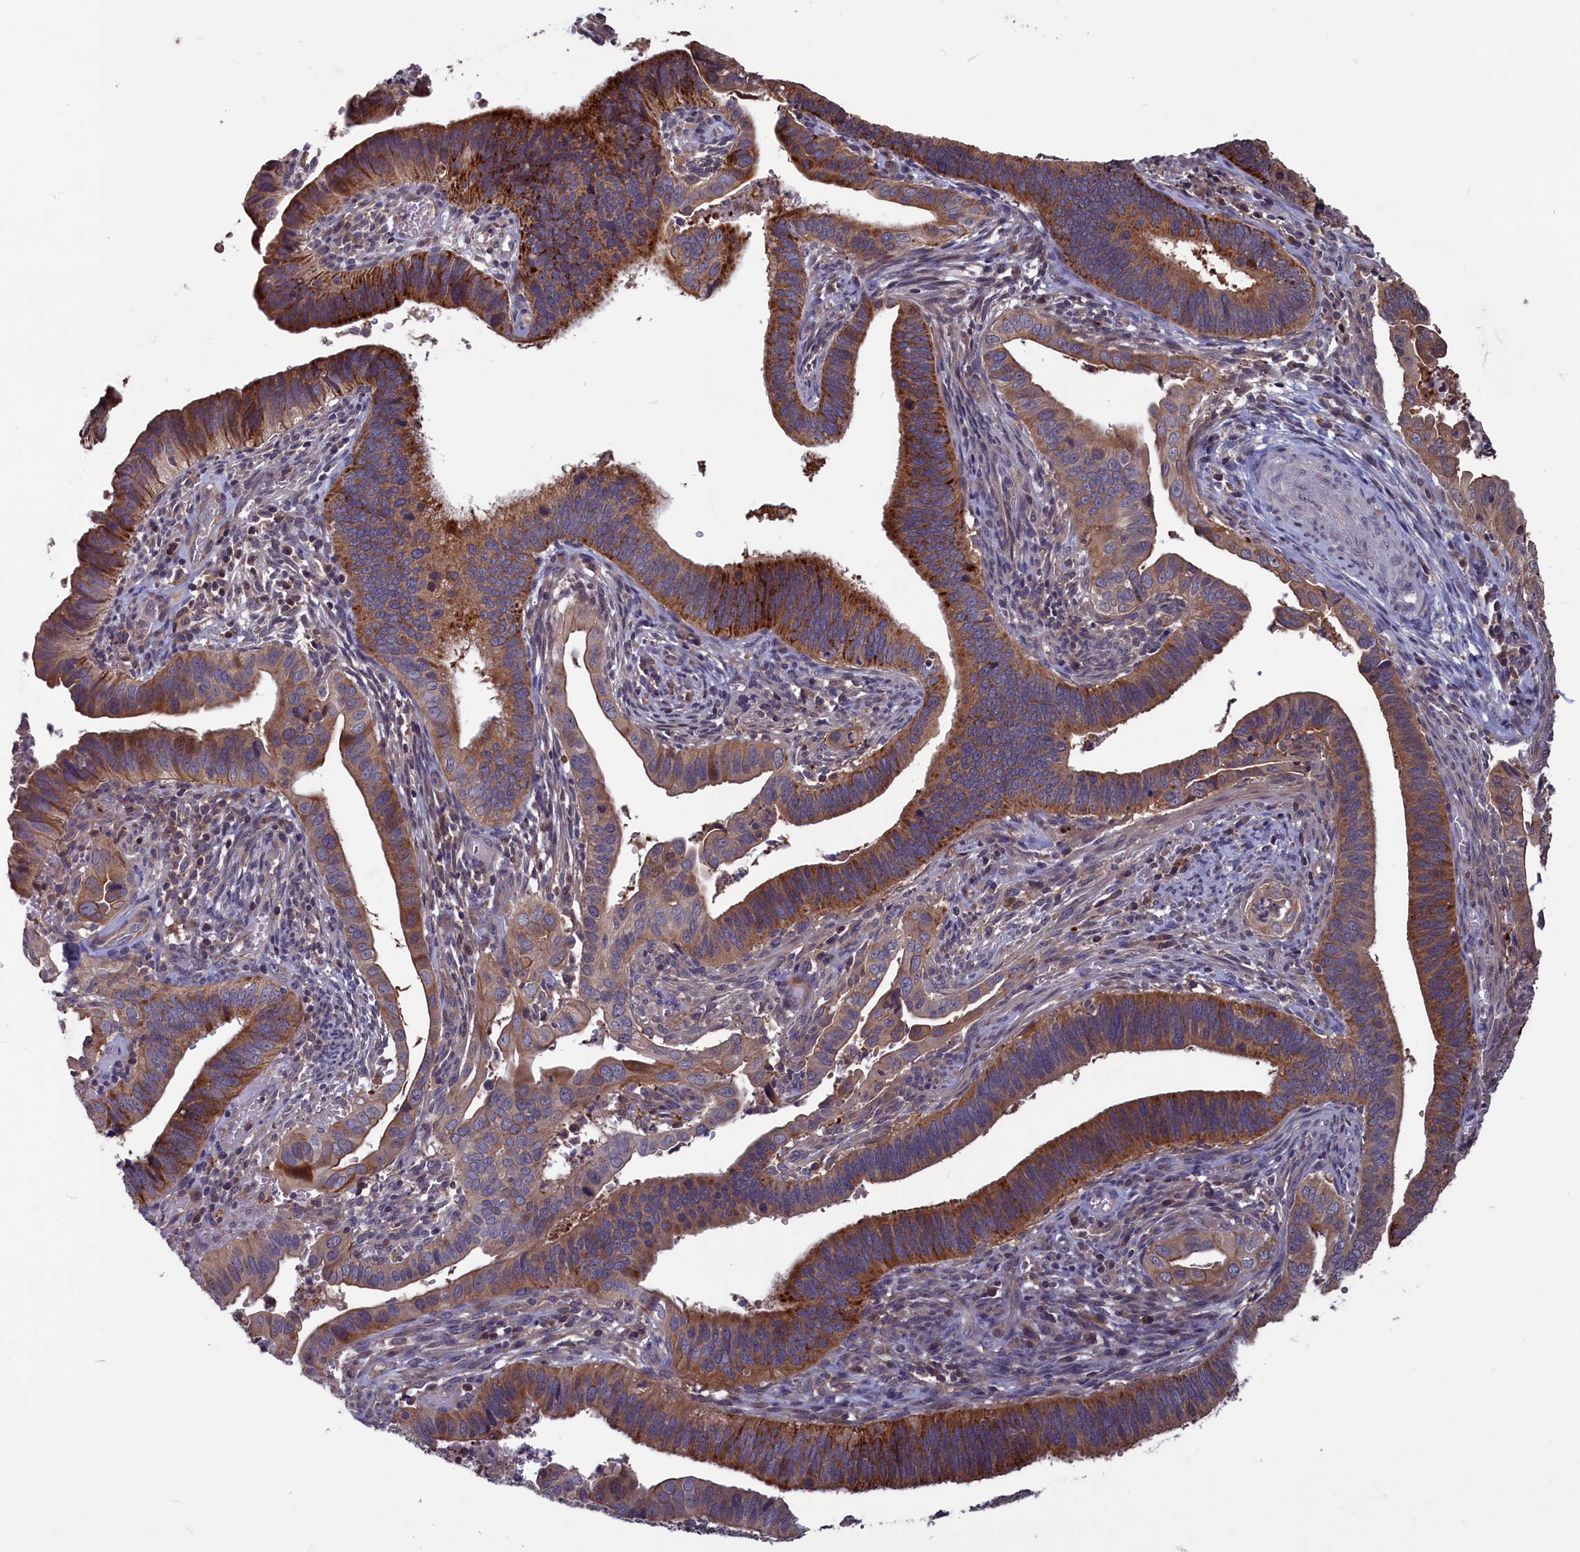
{"staining": {"intensity": "moderate", "quantity": ">75%", "location": "cytoplasmic/membranous"}, "tissue": "cervical cancer", "cell_type": "Tumor cells", "image_type": "cancer", "snomed": [{"axis": "morphology", "description": "Adenocarcinoma, NOS"}, {"axis": "topography", "description": "Cervix"}], "caption": "A high-resolution image shows IHC staining of adenocarcinoma (cervical), which displays moderate cytoplasmic/membranous expression in about >75% of tumor cells.", "gene": "CACTIN", "patient": {"sex": "female", "age": 42}}